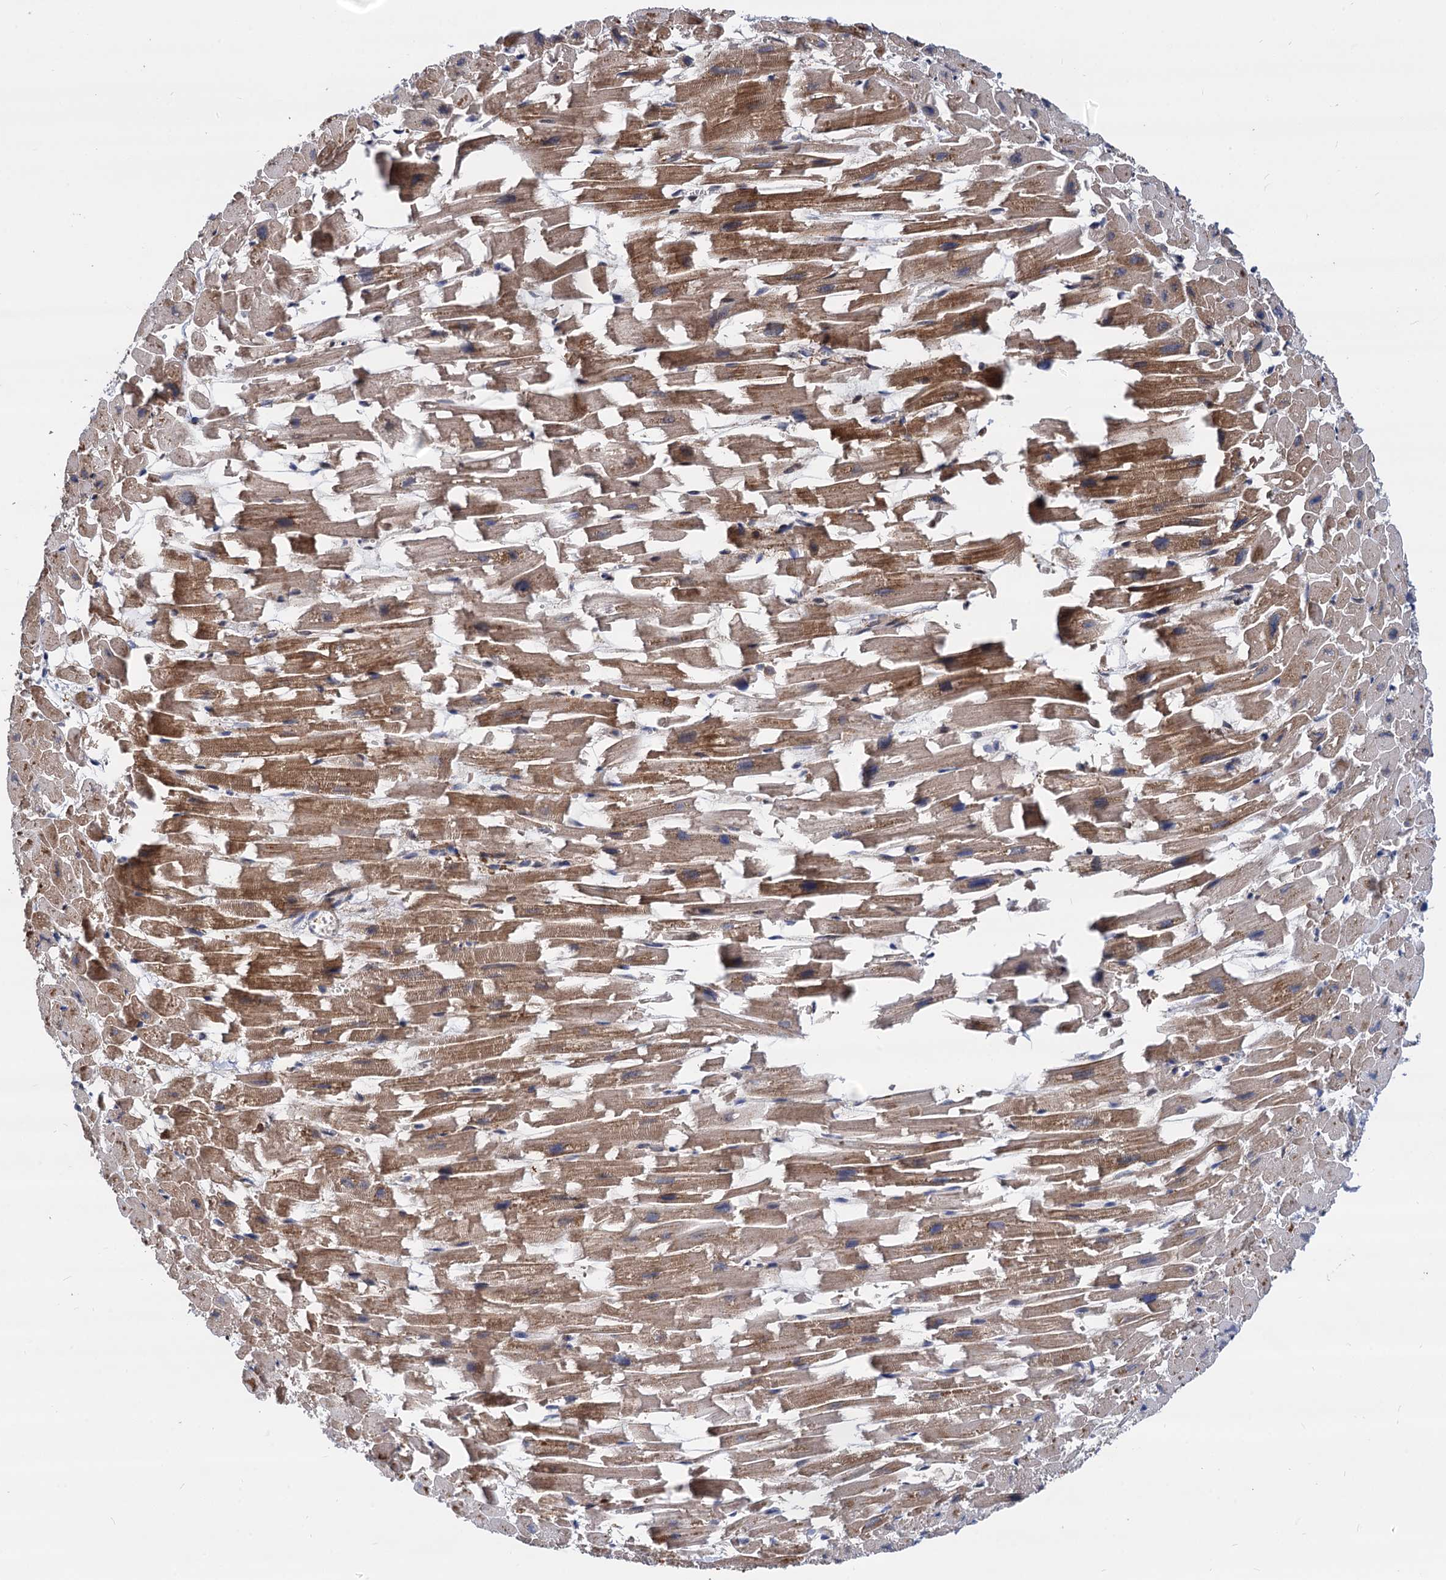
{"staining": {"intensity": "moderate", "quantity": ">75%", "location": "cytoplasmic/membranous,nuclear"}, "tissue": "heart muscle", "cell_type": "Cardiomyocytes", "image_type": "normal", "snomed": [{"axis": "morphology", "description": "Normal tissue, NOS"}, {"axis": "topography", "description": "Heart"}], "caption": "The photomicrograph shows staining of benign heart muscle, revealing moderate cytoplasmic/membranous,nuclear protein expression (brown color) within cardiomyocytes.", "gene": "PSMD4", "patient": {"sex": "female", "age": 64}}